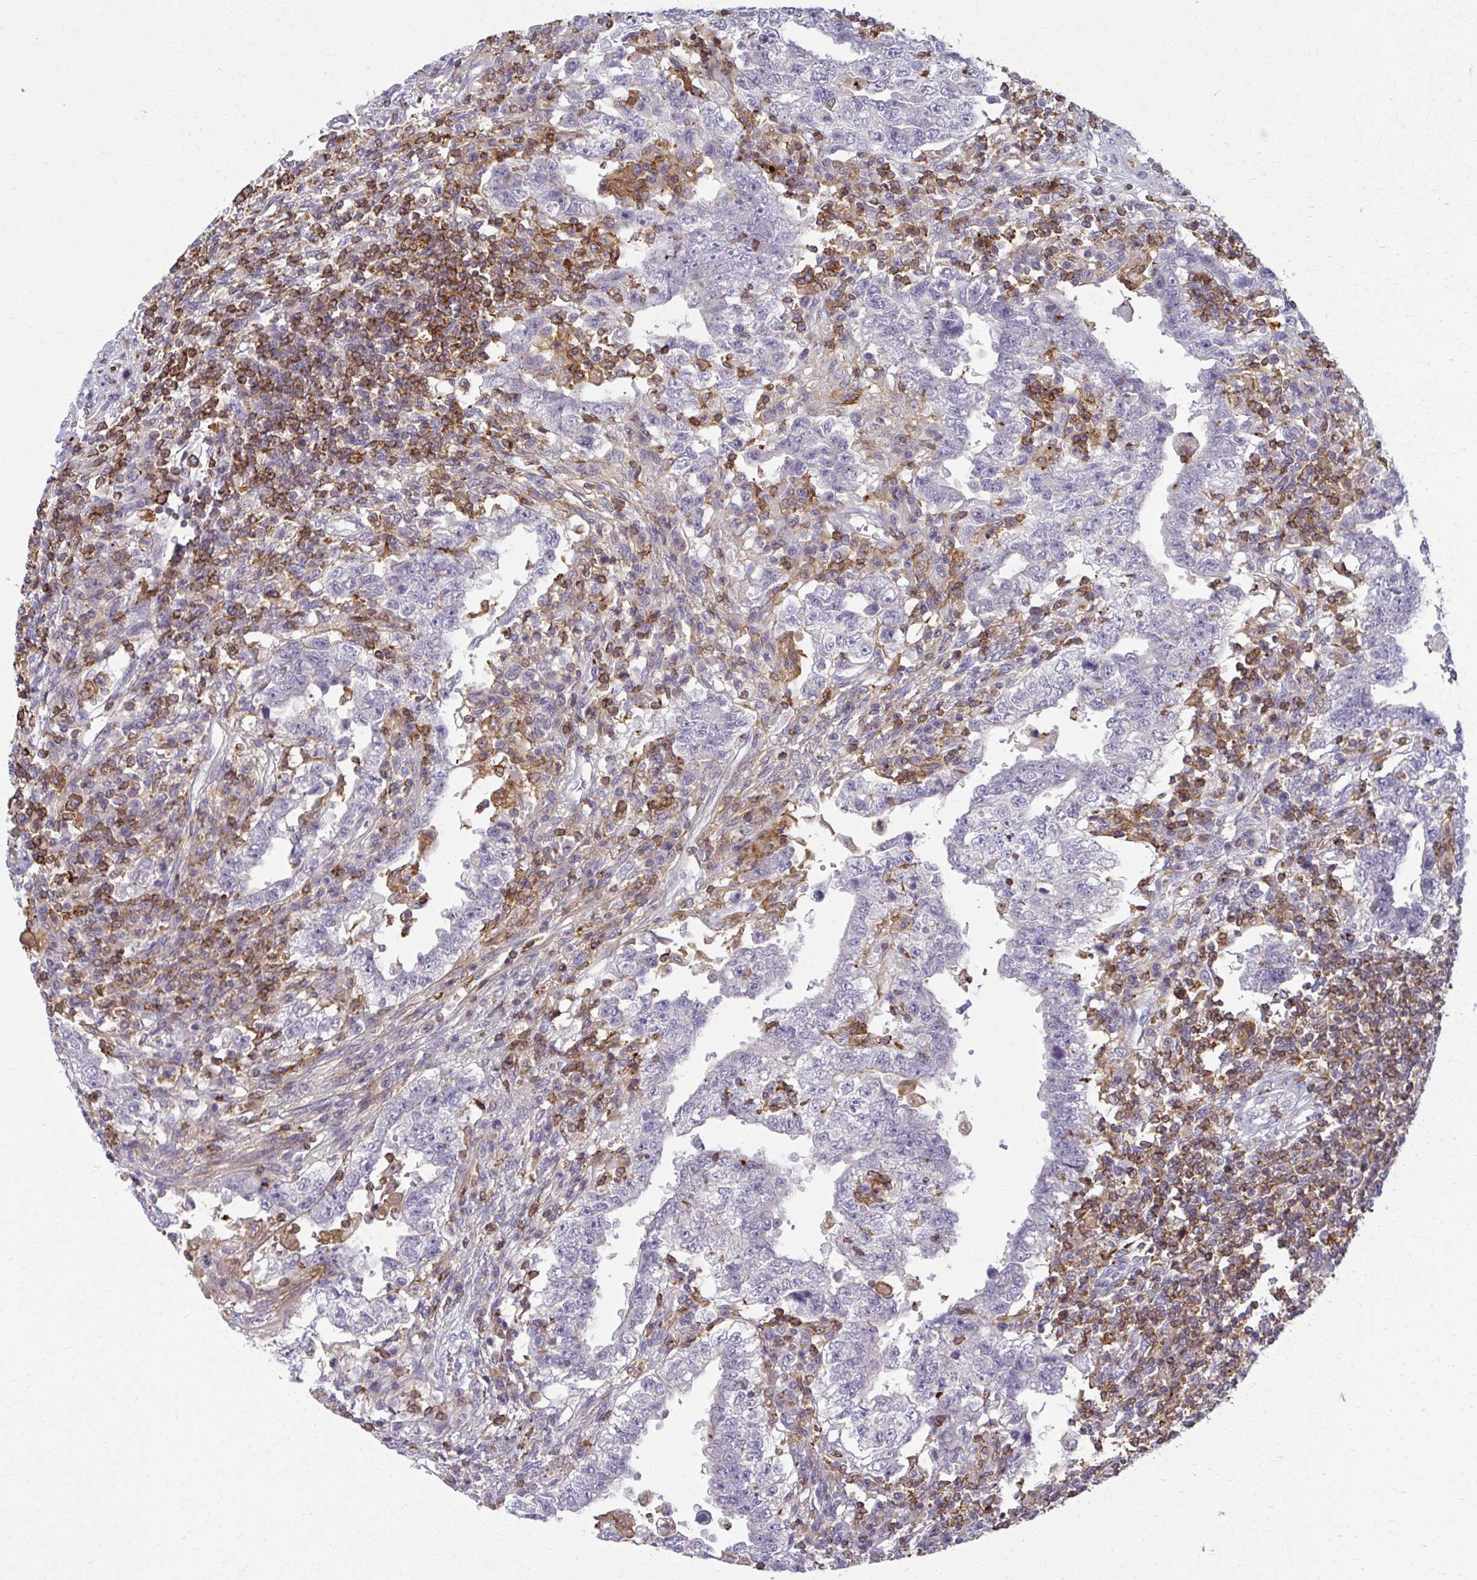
{"staining": {"intensity": "negative", "quantity": "none", "location": "none"}, "tissue": "testis cancer", "cell_type": "Tumor cells", "image_type": "cancer", "snomed": [{"axis": "morphology", "description": "Carcinoma, Embryonal, NOS"}, {"axis": "topography", "description": "Testis"}], "caption": "Immunohistochemical staining of human testis cancer (embryonal carcinoma) shows no significant positivity in tumor cells.", "gene": "AP5M1", "patient": {"sex": "male", "age": 26}}